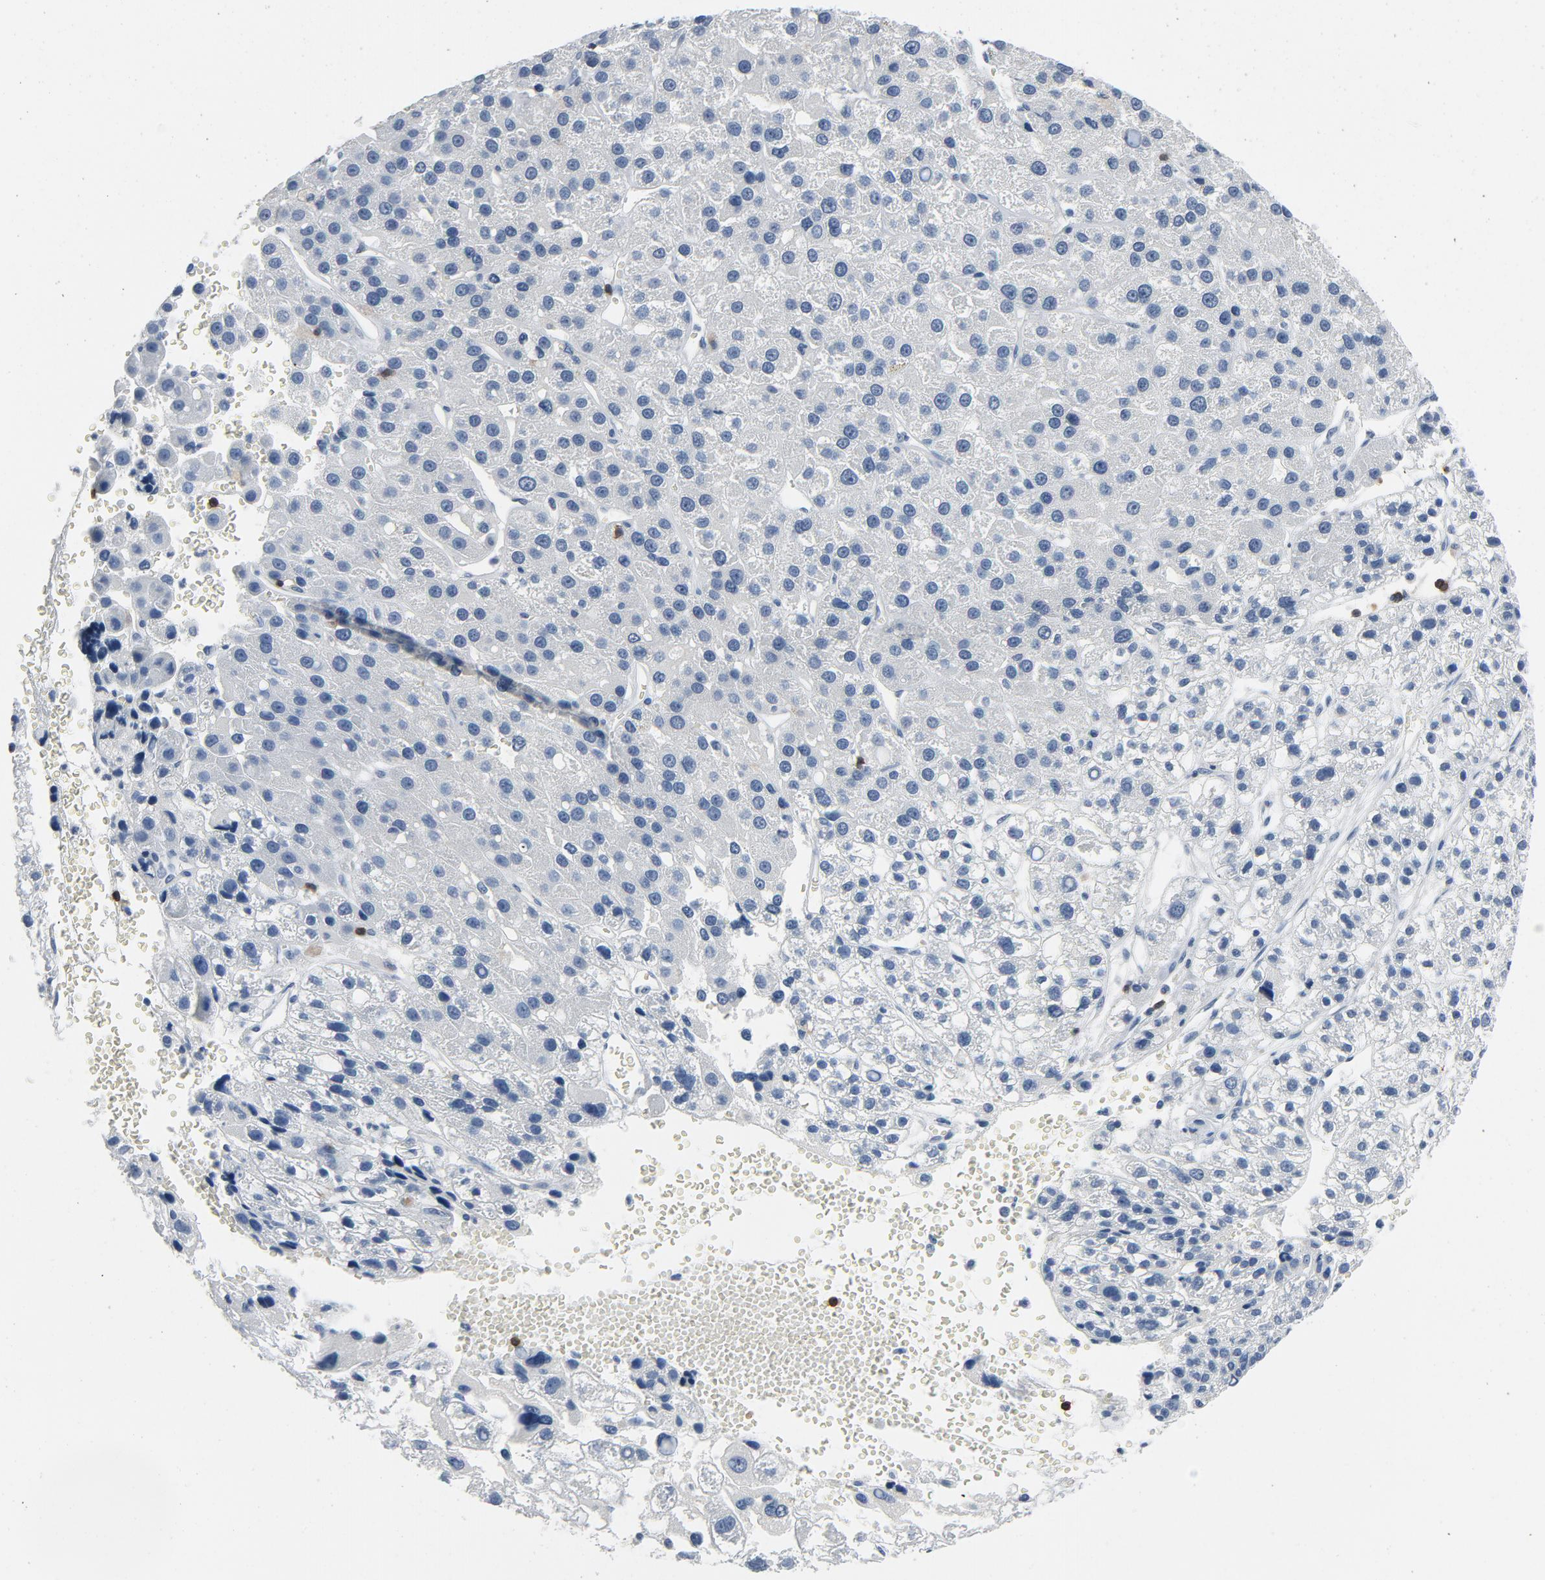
{"staining": {"intensity": "negative", "quantity": "none", "location": "none"}, "tissue": "liver cancer", "cell_type": "Tumor cells", "image_type": "cancer", "snomed": [{"axis": "morphology", "description": "Carcinoma, Hepatocellular, NOS"}, {"axis": "topography", "description": "Liver"}], "caption": "A high-resolution image shows immunohistochemistry staining of liver cancer, which shows no significant positivity in tumor cells.", "gene": "LCK", "patient": {"sex": "female", "age": 85}}